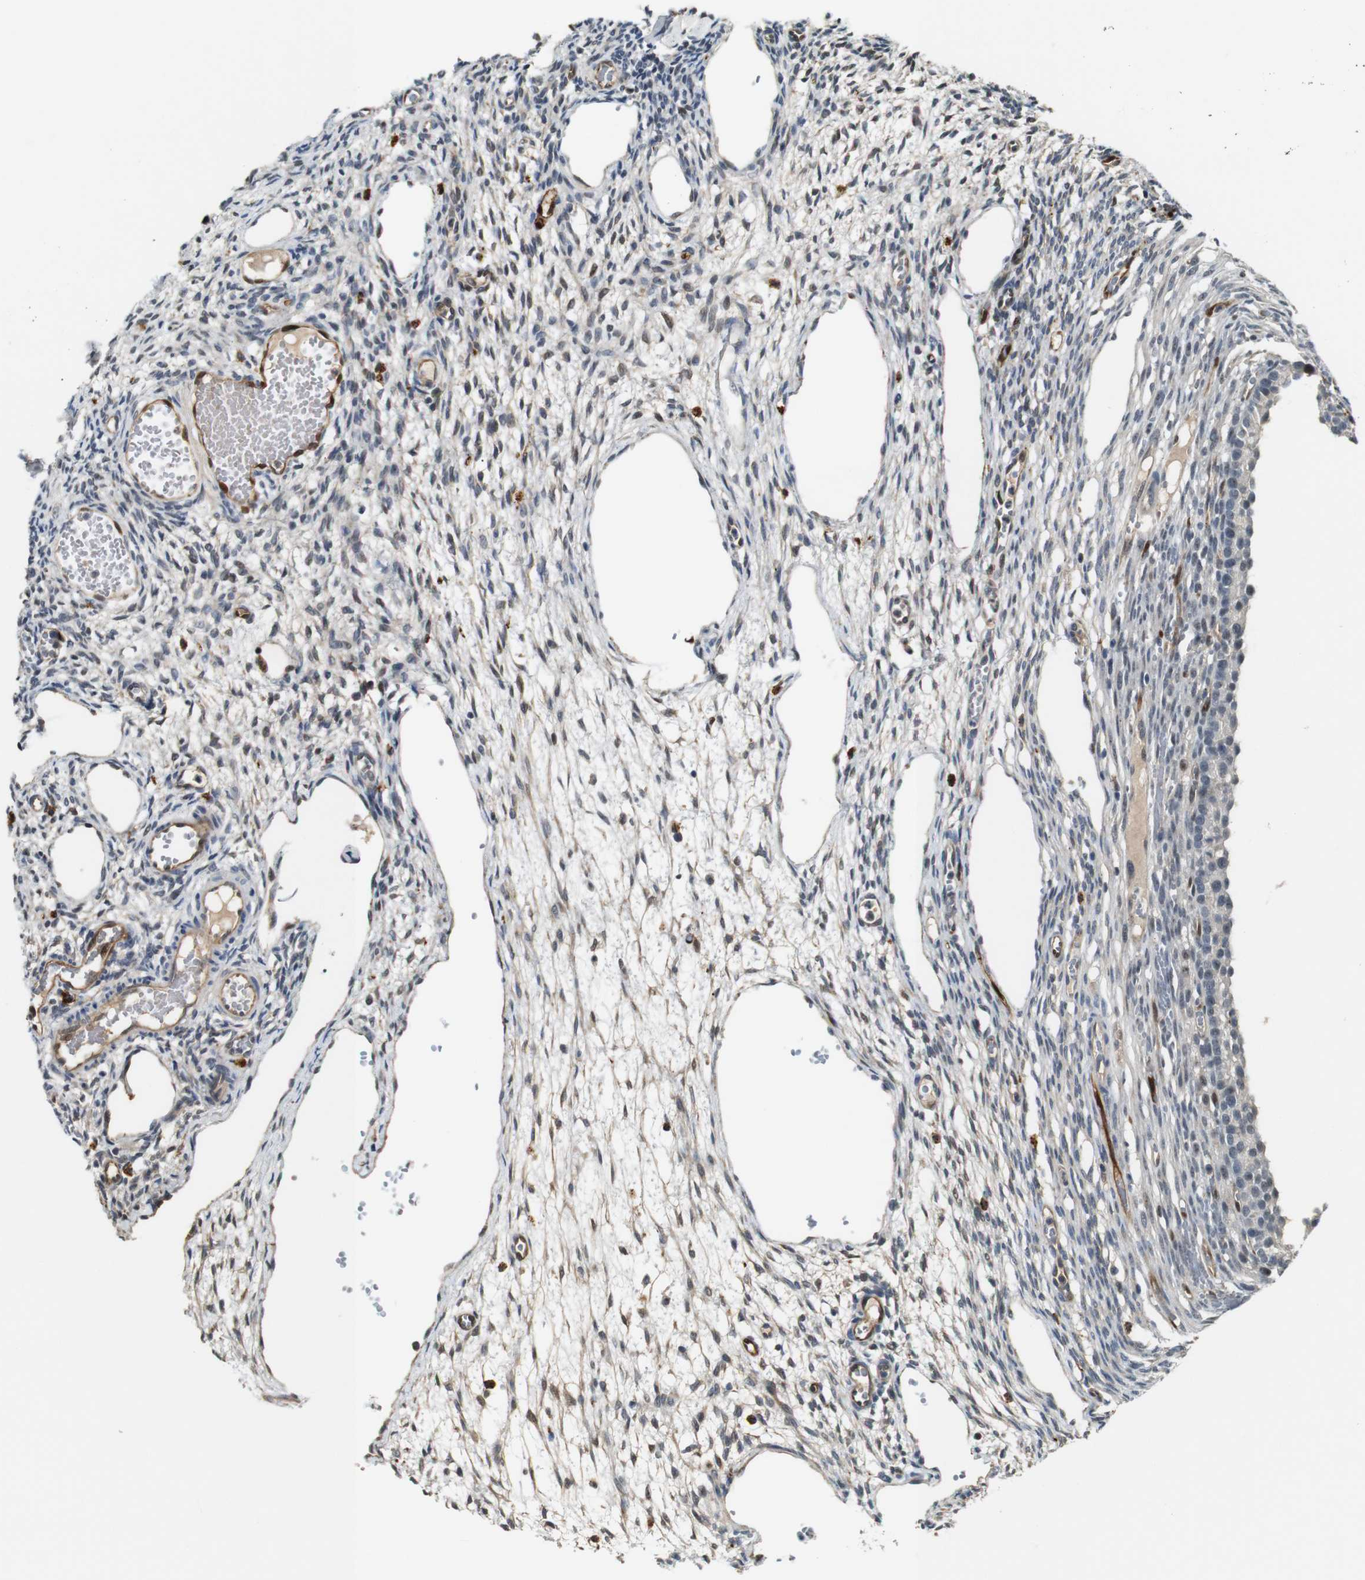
{"staining": {"intensity": "moderate", "quantity": "25%-75%", "location": "cytoplasmic/membranous,nuclear"}, "tissue": "ovary", "cell_type": "Ovarian stroma cells", "image_type": "normal", "snomed": [{"axis": "morphology", "description": "Normal tissue, NOS"}, {"axis": "topography", "description": "Ovary"}], "caption": "High-magnification brightfield microscopy of normal ovary stained with DAB (3,3'-diaminobenzidine) (brown) and counterstained with hematoxylin (blue). ovarian stroma cells exhibit moderate cytoplasmic/membranous,nuclear staining is seen in approximately25%-75% of cells. The staining is performed using DAB brown chromogen to label protein expression. The nuclei are counter-stained blue using hematoxylin.", "gene": "LXN", "patient": {"sex": "female", "age": 33}}